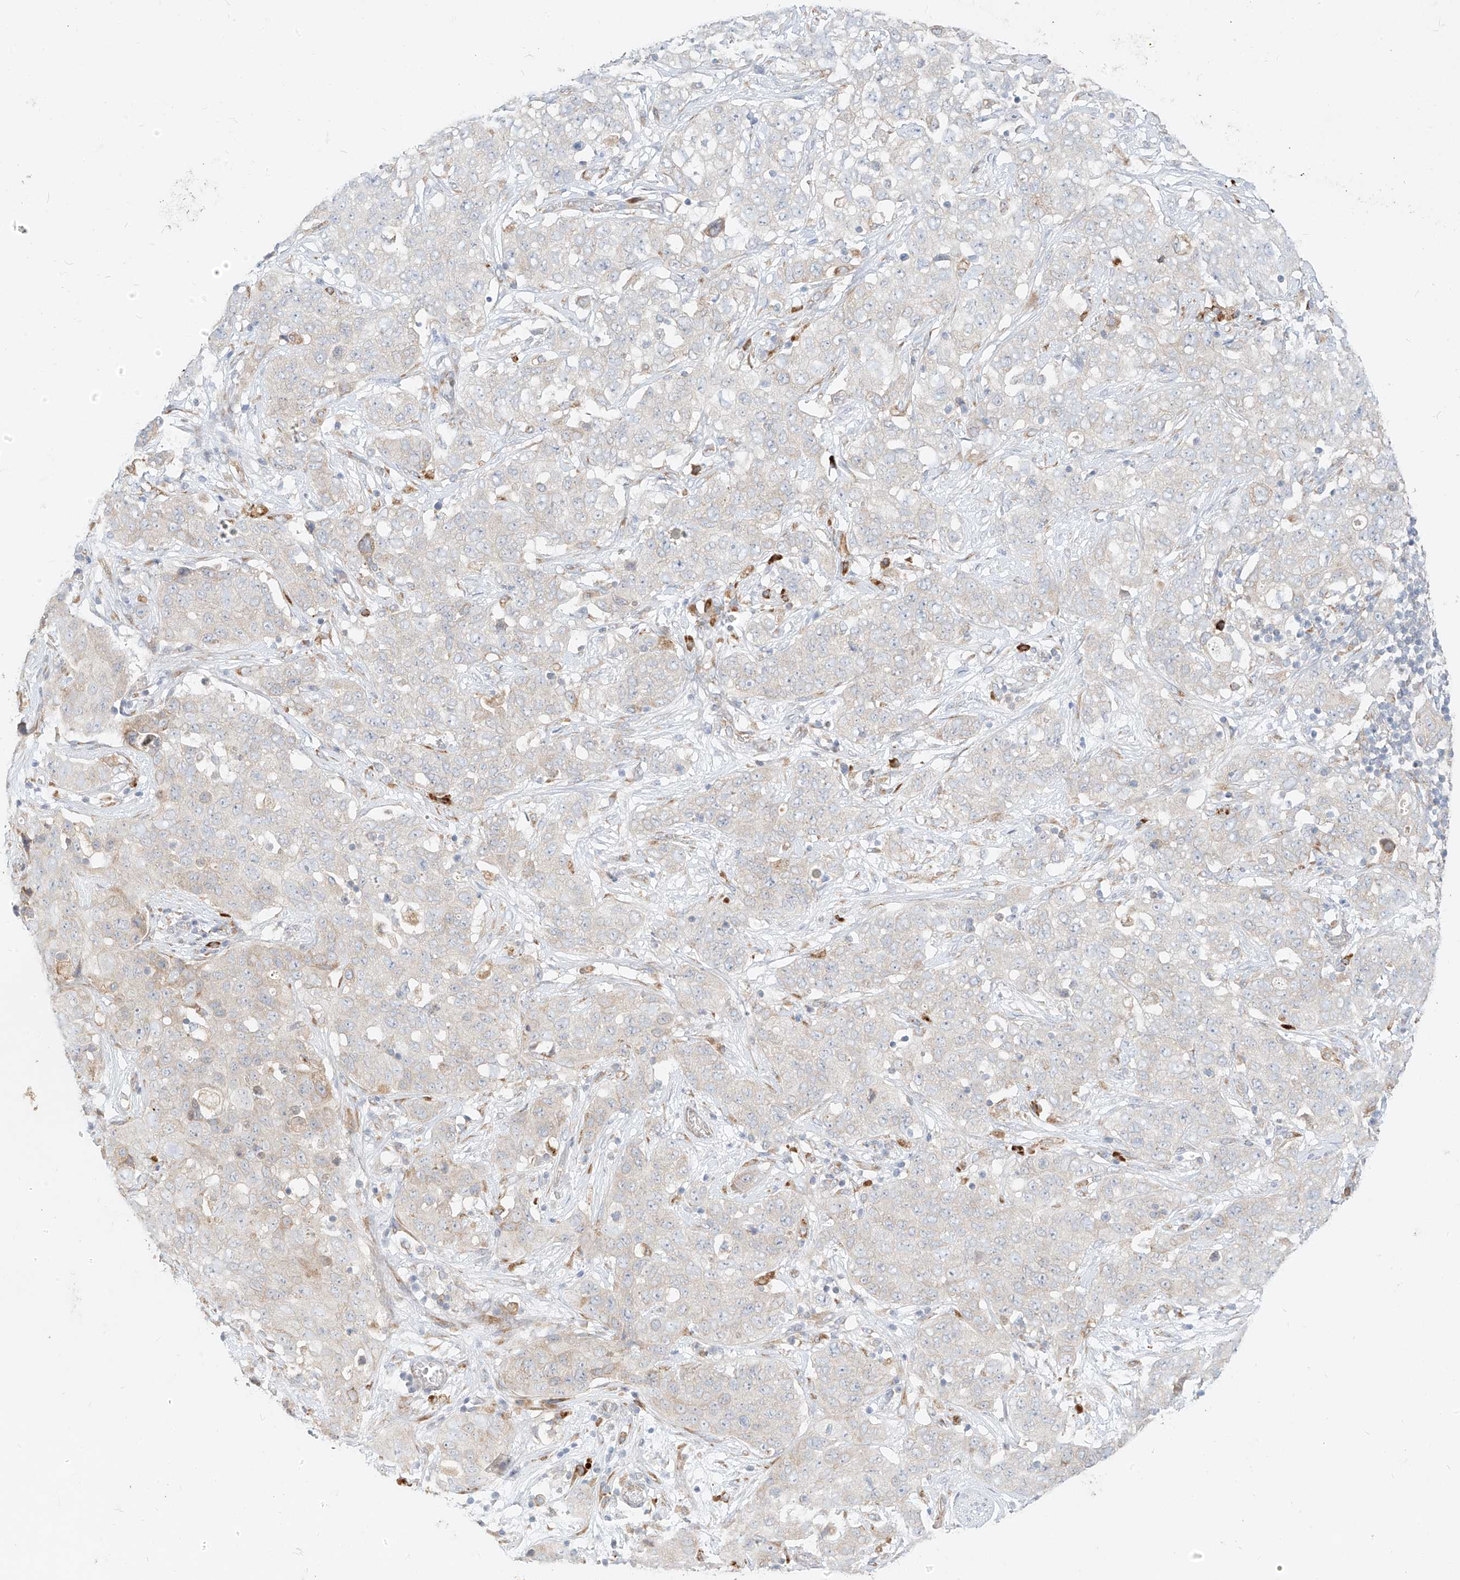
{"staining": {"intensity": "negative", "quantity": "none", "location": "none"}, "tissue": "stomach cancer", "cell_type": "Tumor cells", "image_type": "cancer", "snomed": [{"axis": "morphology", "description": "Normal tissue, NOS"}, {"axis": "morphology", "description": "Adenocarcinoma, NOS"}, {"axis": "topography", "description": "Lymph node"}, {"axis": "topography", "description": "Stomach"}], "caption": "Immunohistochemical staining of human stomach adenocarcinoma demonstrates no significant expression in tumor cells. The staining is performed using DAB (3,3'-diaminobenzidine) brown chromogen with nuclei counter-stained in using hematoxylin.", "gene": "STT3A", "patient": {"sex": "male", "age": 48}}